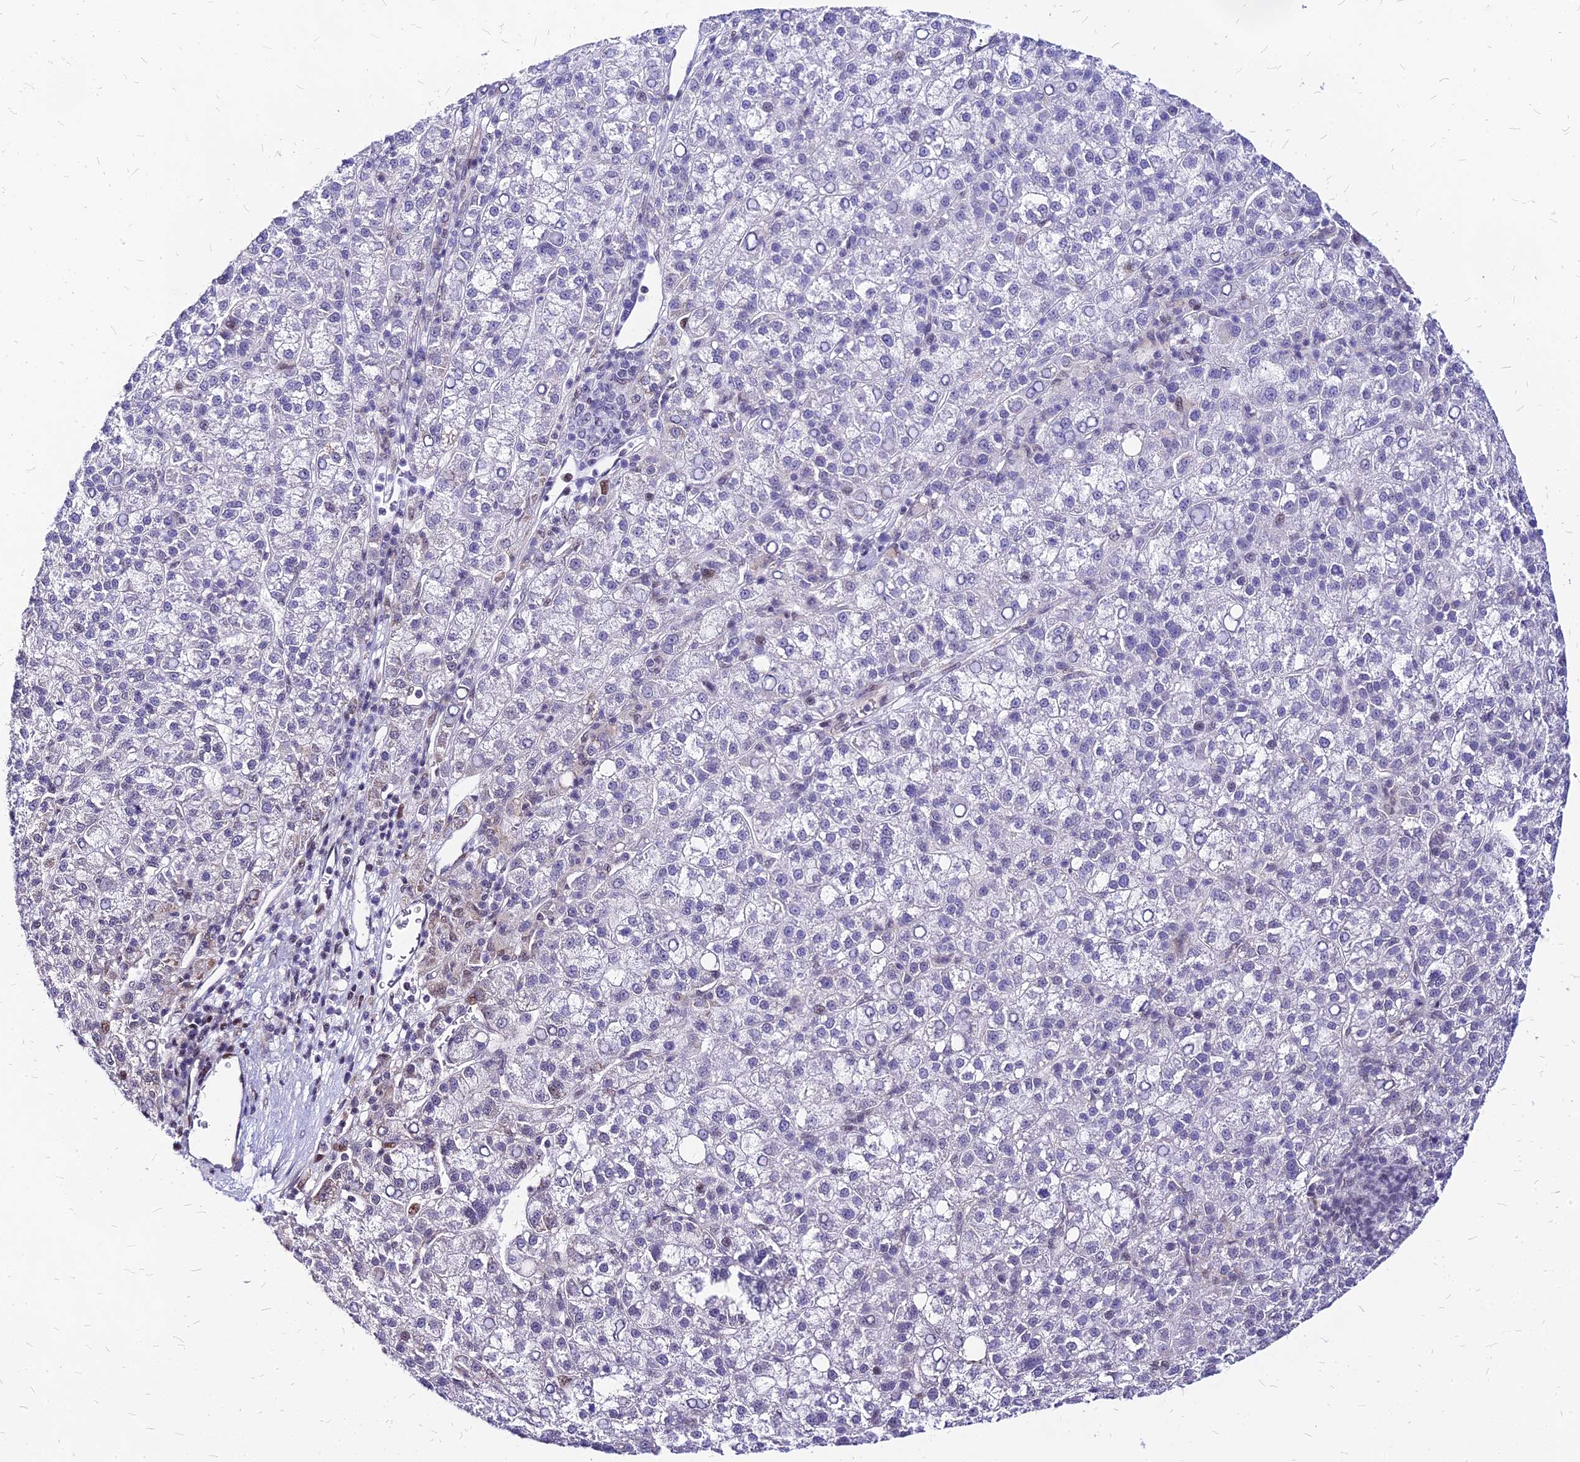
{"staining": {"intensity": "negative", "quantity": "none", "location": "none"}, "tissue": "liver cancer", "cell_type": "Tumor cells", "image_type": "cancer", "snomed": [{"axis": "morphology", "description": "Carcinoma, Hepatocellular, NOS"}, {"axis": "topography", "description": "Liver"}], "caption": "Immunohistochemistry (IHC) histopathology image of liver cancer stained for a protein (brown), which displays no expression in tumor cells.", "gene": "FDX2", "patient": {"sex": "female", "age": 58}}